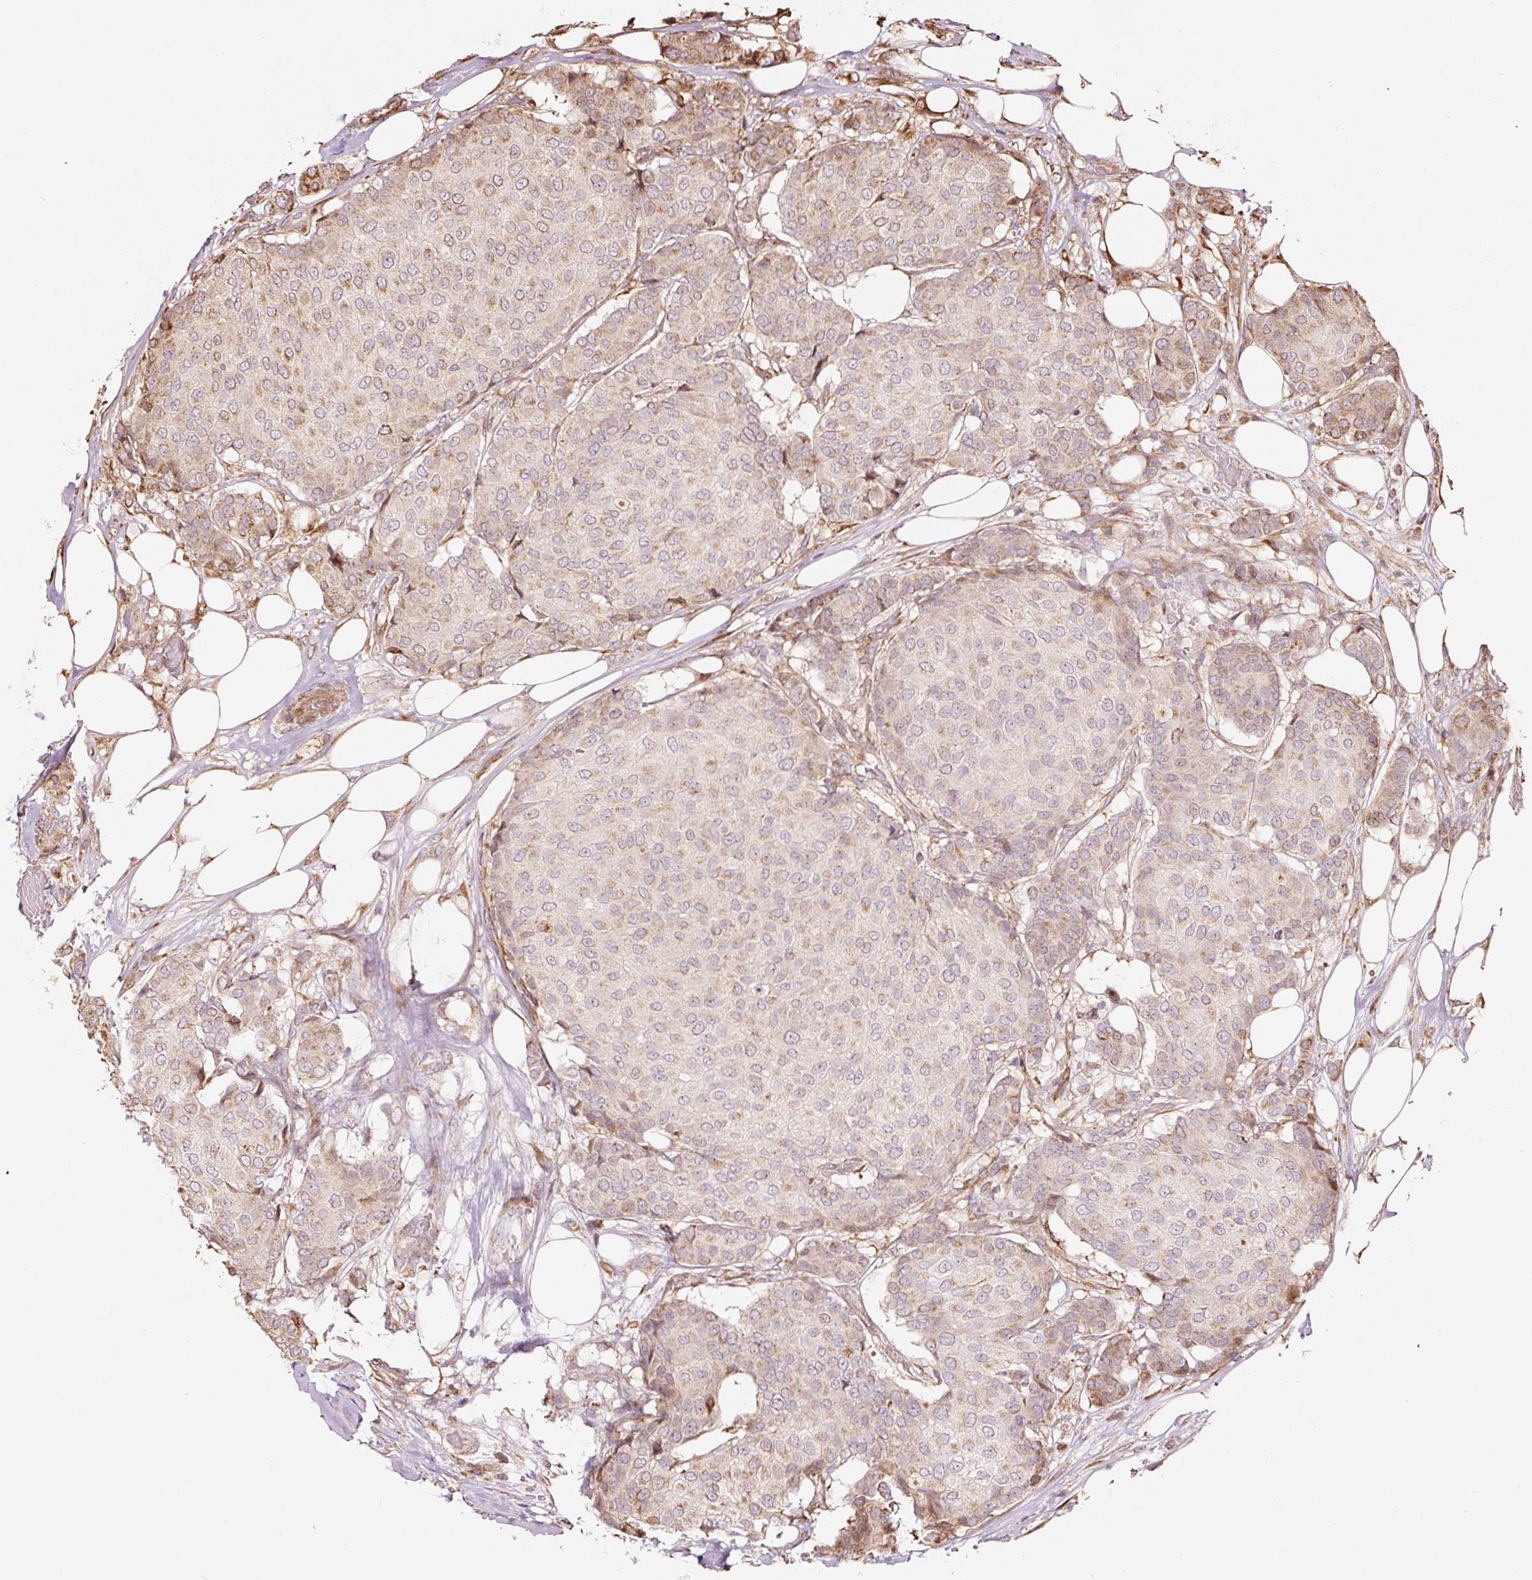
{"staining": {"intensity": "moderate", "quantity": "<25%", "location": "cytoplasmic/membranous"}, "tissue": "breast cancer", "cell_type": "Tumor cells", "image_type": "cancer", "snomed": [{"axis": "morphology", "description": "Duct carcinoma"}, {"axis": "topography", "description": "Breast"}], "caption": "IHC photomicrograph of neoplastic tissue: breast cancer stained using IHC reveals low levels of moderate protein expression localized specifically in the cytoplasmic/membranous of tumor cells, appearing as a cytoplasmic/membranous brown color.", "gene": "ETF1", "patient": {"sex": "female", "age": 75}}